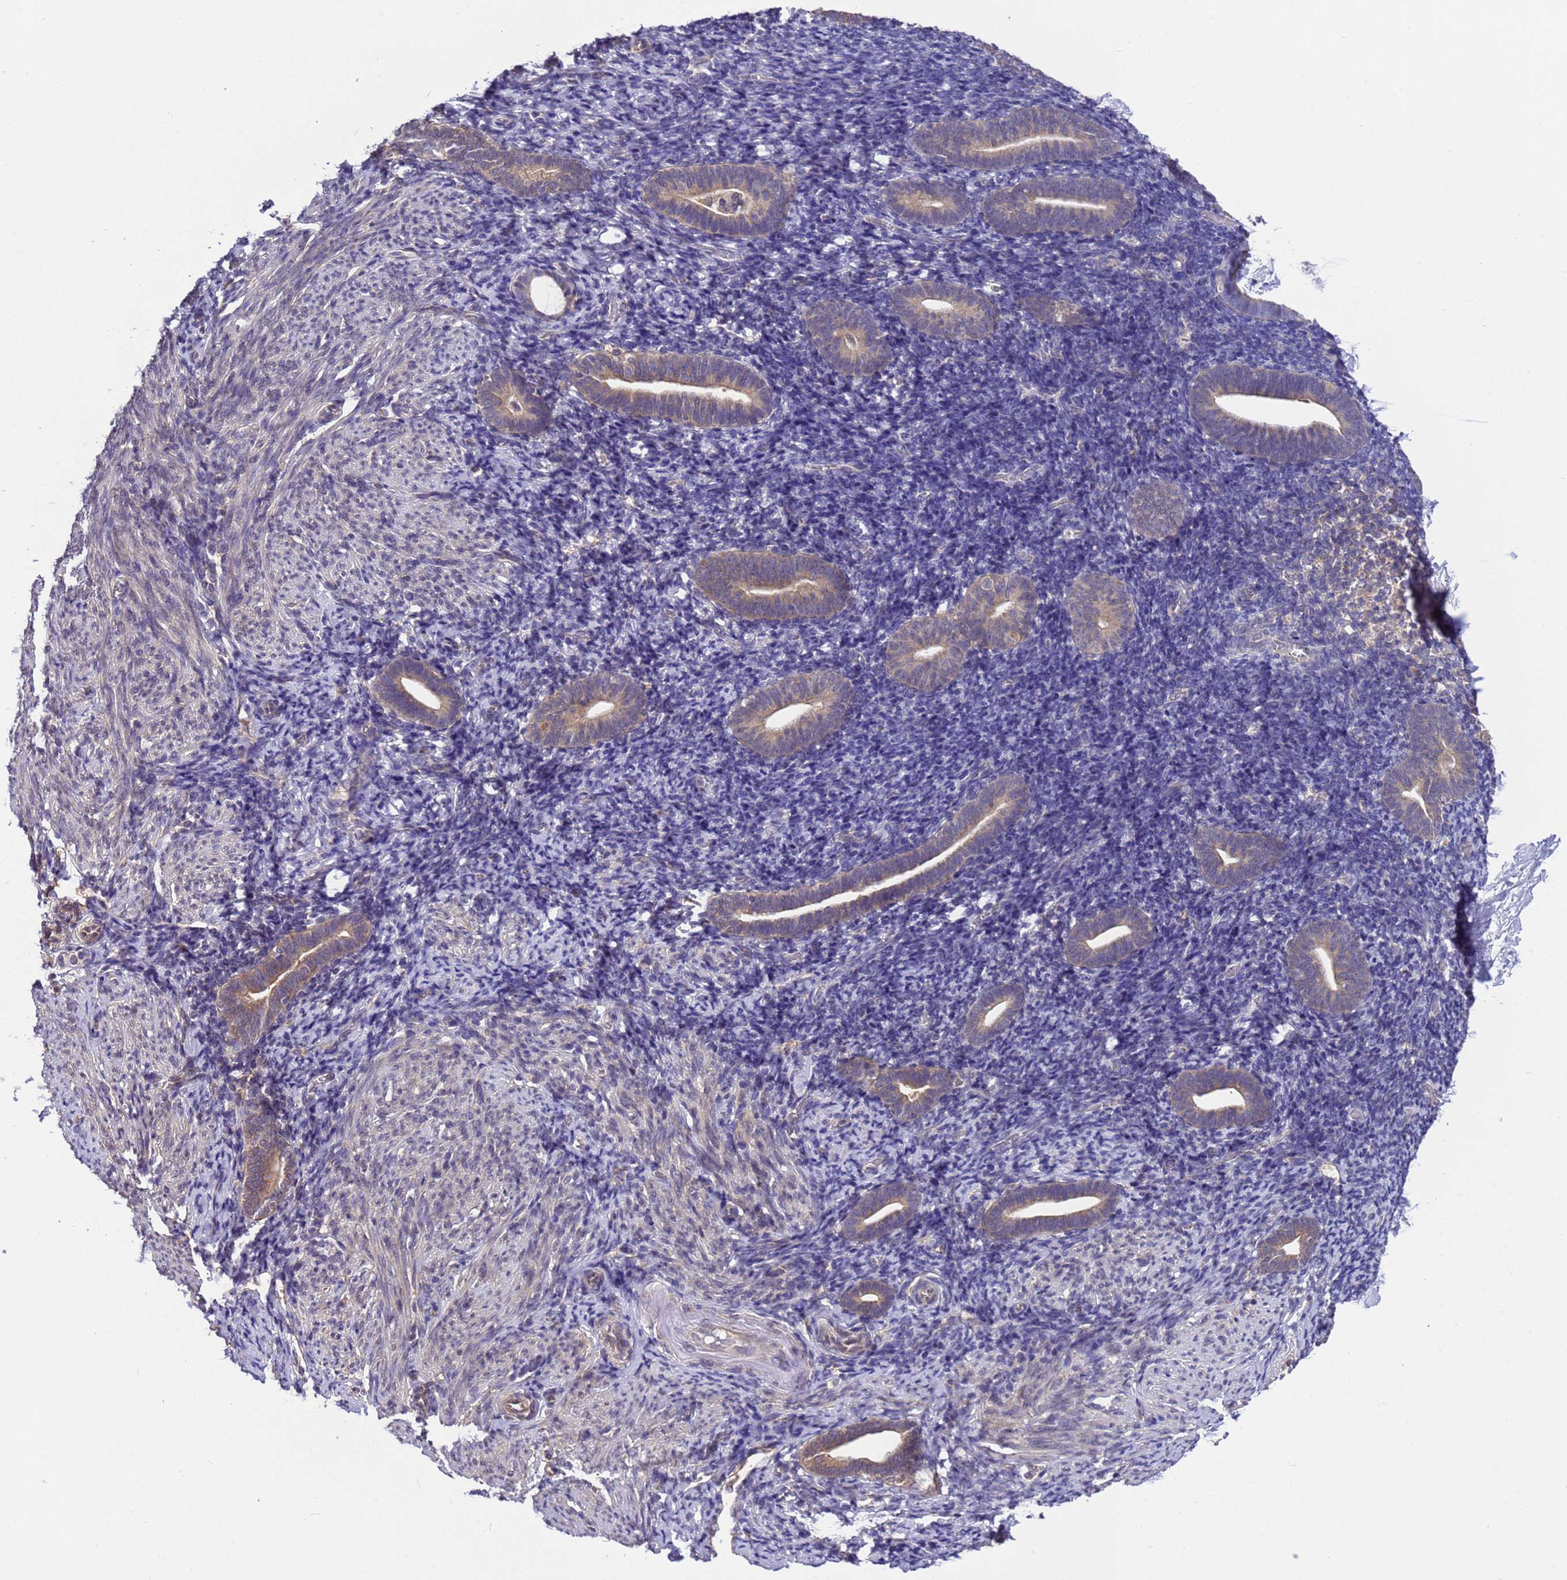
{"staining": {"intensity": "weak", "quantity": "25%-75%", "location": "cytoplasmic/membranous,nuclear"}, "tissue": "endometrium", "cell_type": "Cells in endometrial stroma", "image_type": "normal", "snomed": [{"axis": "morphology", "description": "Normal tissue, NOS"}, {"axis": "topography", "description": "Endometrium"}], "caption": "IHC staining of unremarkable endometrium, which exhibits low levels of weak cytoplasmic/membranous,nuclear expression in about 25%-75% of cells in endometrial stroma indicating weak cytoplasmic/membranous,nuclear protein positivity. The staining was performed using DAB (brown) for protein detection and nuclei were counterstained in hematoxylin (blue).", "gene": "ZFP69B", "patient": {"sex": "female", "age": 51}}